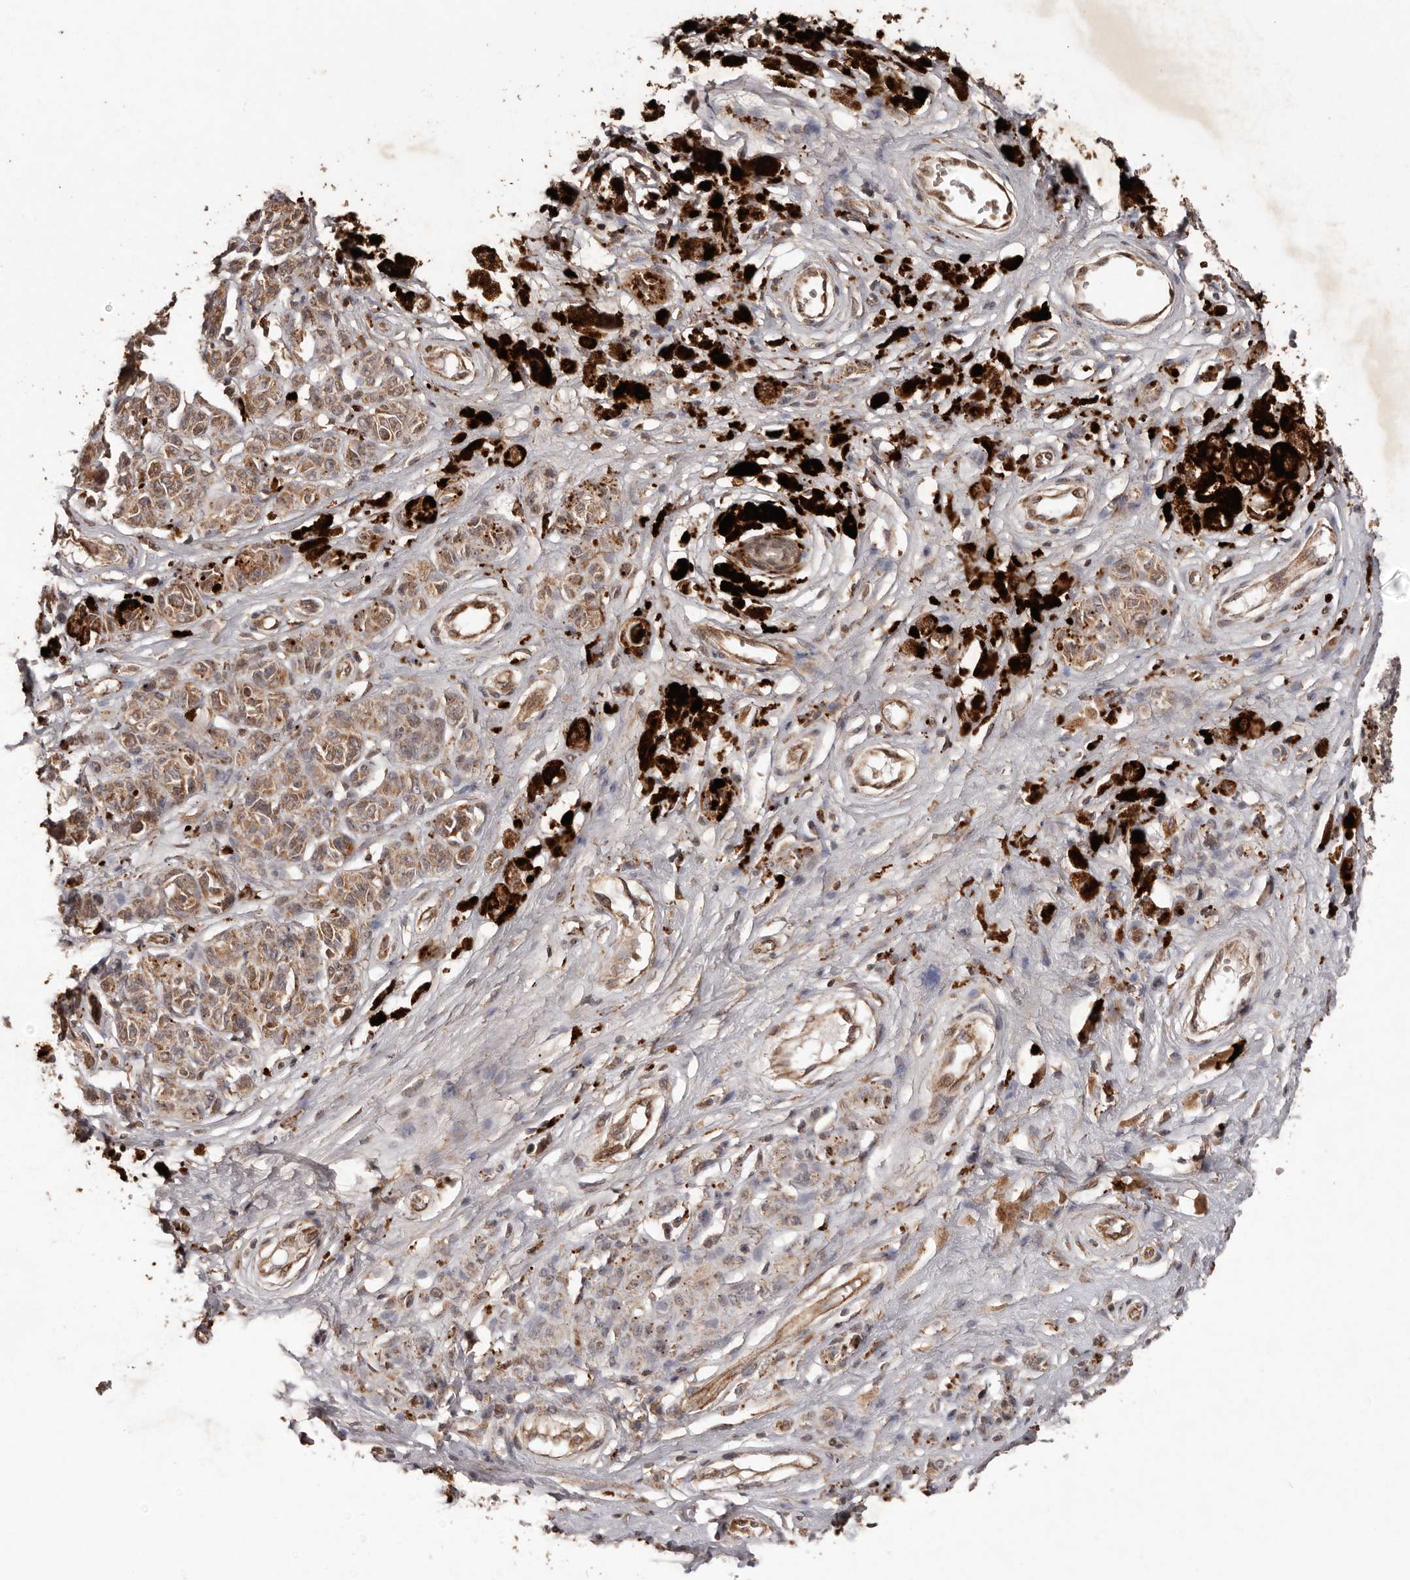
{"staining": {"intensity": "moderate", "quantity": ">75%", "location": "cytoplasmic/membranous"}, "tissue": "melanoma", "cell_type": "Tumor cells", "image_type": "cancer", "snomed": [{"axis": "morphology", "description": "Malignant melanoma, NOS"}, {"axis": "topography", "description": "Skin"}], "caption": "Tumor cells demonstrate medium levels of moderate cytoplasmic/membranous expression in approximately >75% of cells in human malignant melanoma.", "gene": "PLOD2", "patient": {"sex": "female", "age": 64}}